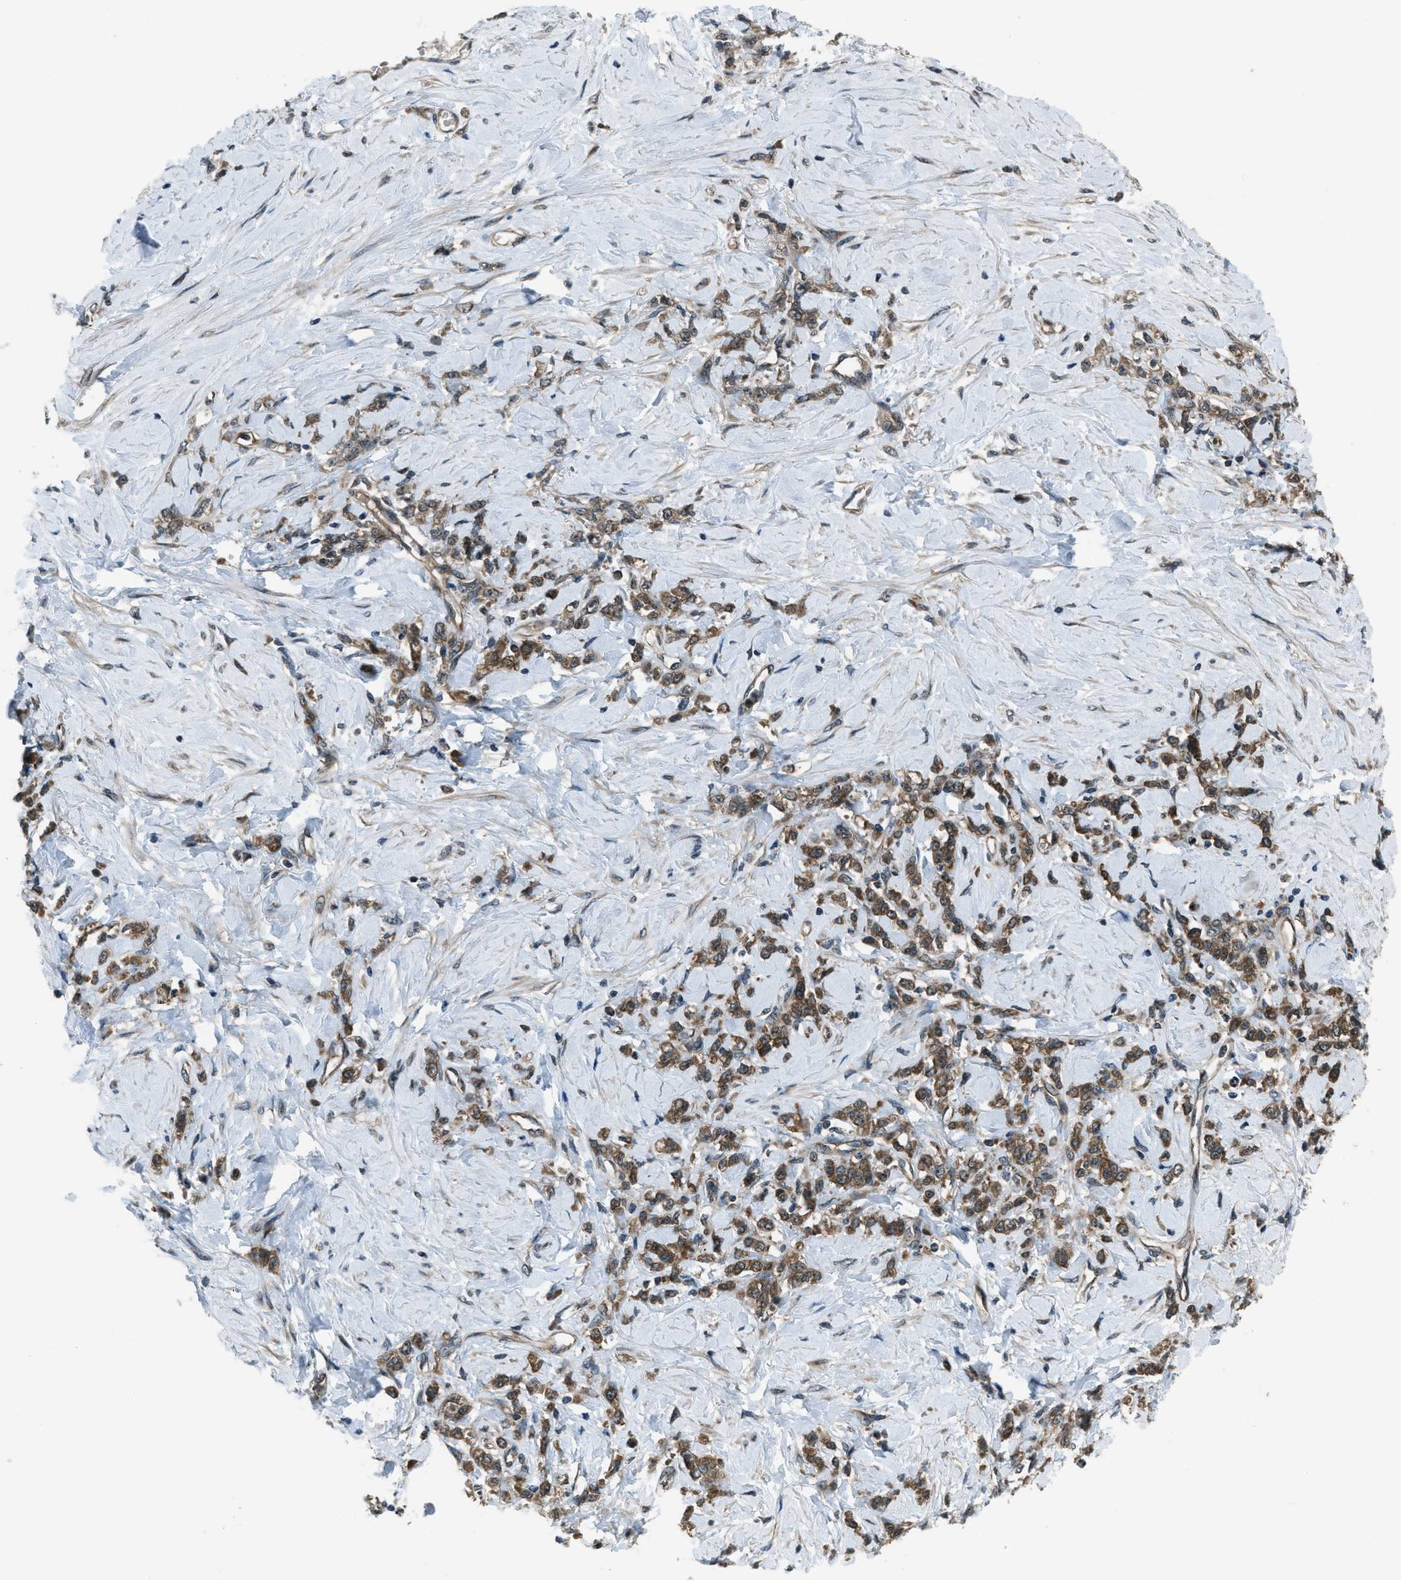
{"staining": {"intensity": "moderate", "quantity": ">75%", "location": "cytoplasmic/membranous"}, "tissue": "stomach cancer", "cell_type": "Tumor cells", "image_type": "cancer", "snomed": [{"axis": "morphology", "description": "Adenocarcinoma, NOS"}, {"axis": "topography", "description": "Stomach"}], "caption": "Protein expression analysis of human stomach cancer reveals moderate cytoplasmic/membranous staining in about >75% of tumor cells.", "gene": "ASAP2", "patient": {"sex": "male", "age": 82}}